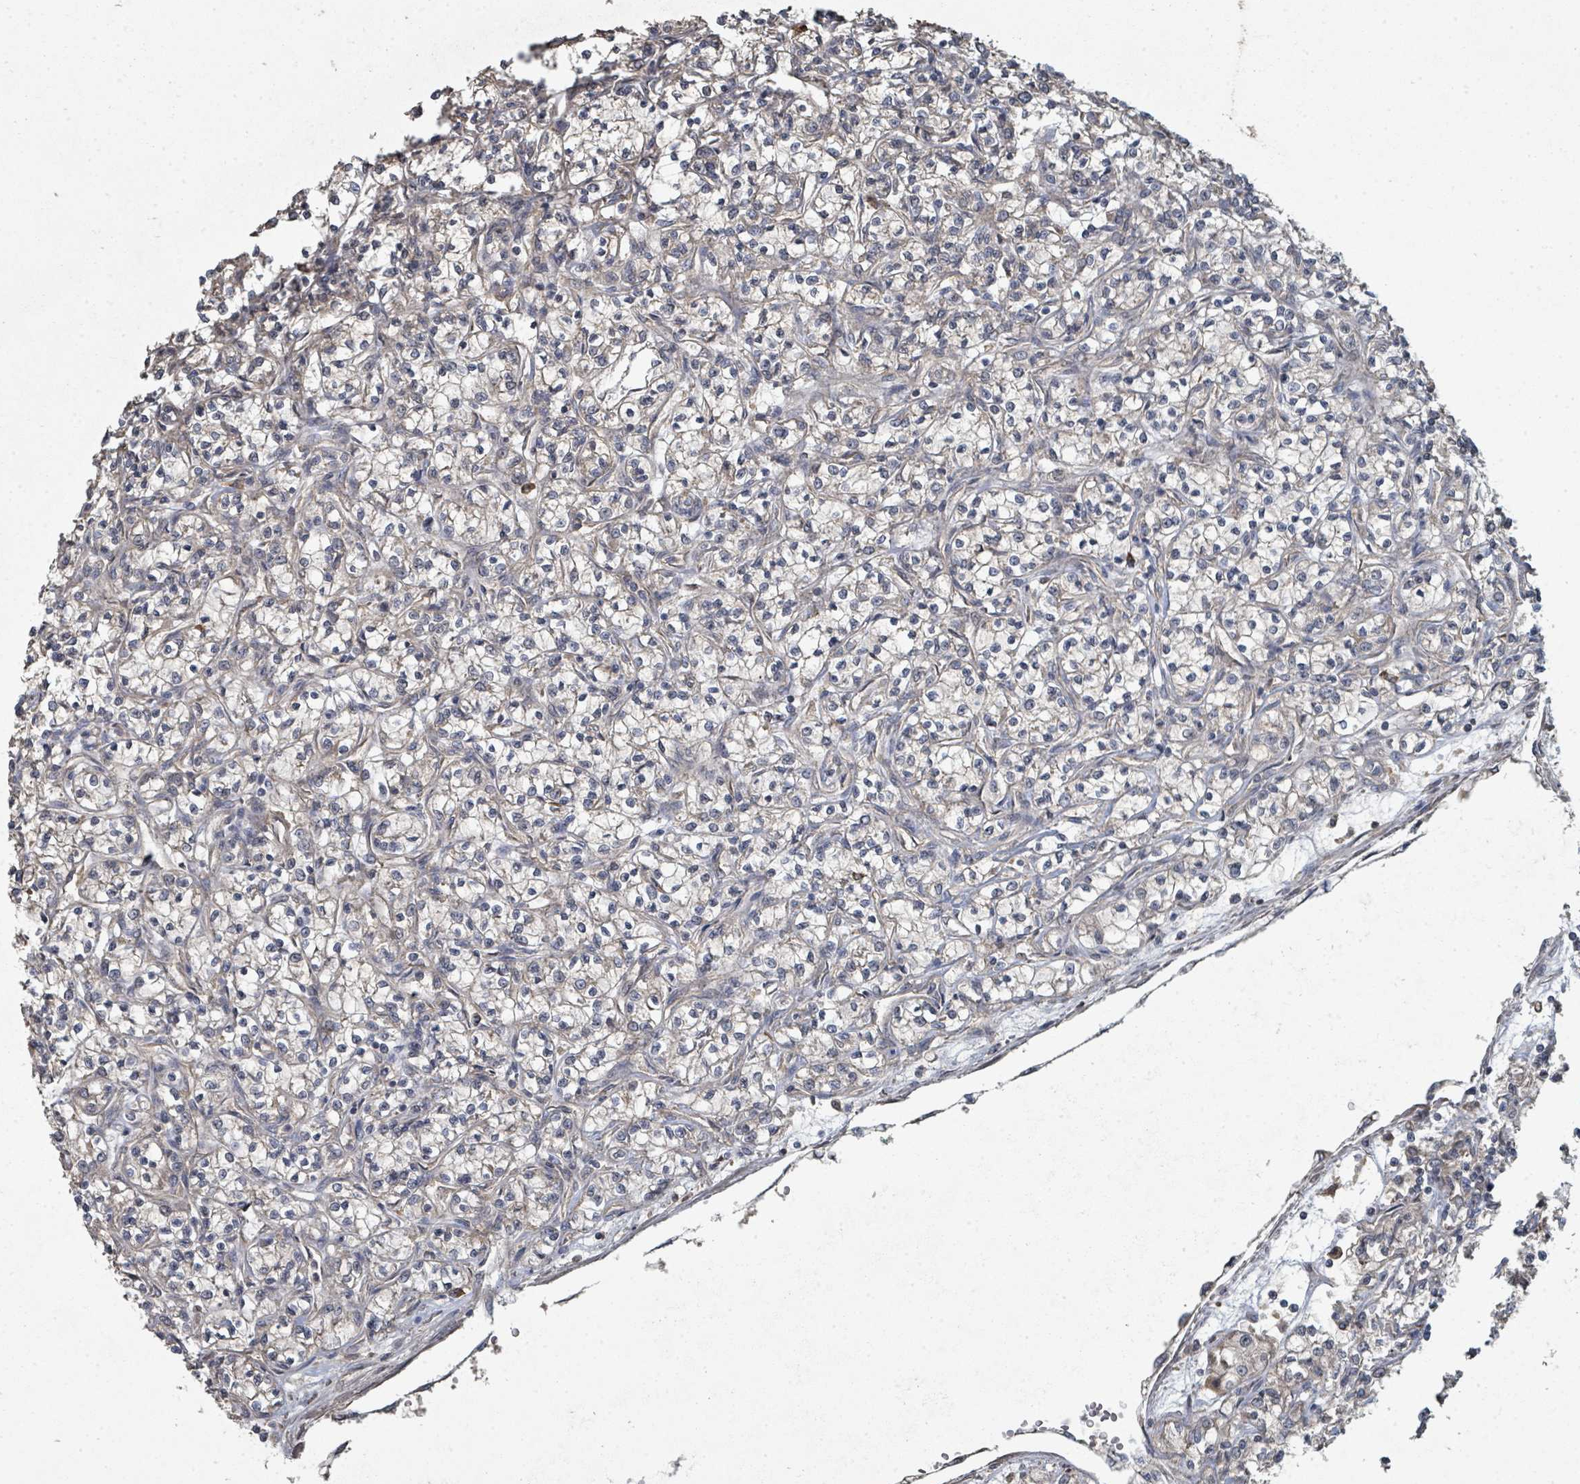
{"staining": {"intensity": "negative", "quantity": "none", "location": "none"}, "tissue": "renal cancer", "cell_type": "Tumor cells", "image_type": "cancer", "snomed": [{"axis": "morphology", "description": "Adenocarcinoma, NOS"}, {"axis": "topography", "description": "Kidney"}], "caption": "Tumor cells show no significant staining in renal cancer (adenocarcinoma).", "gene": "WDFY1", "patient": {"sex": "female", "age": 59}}